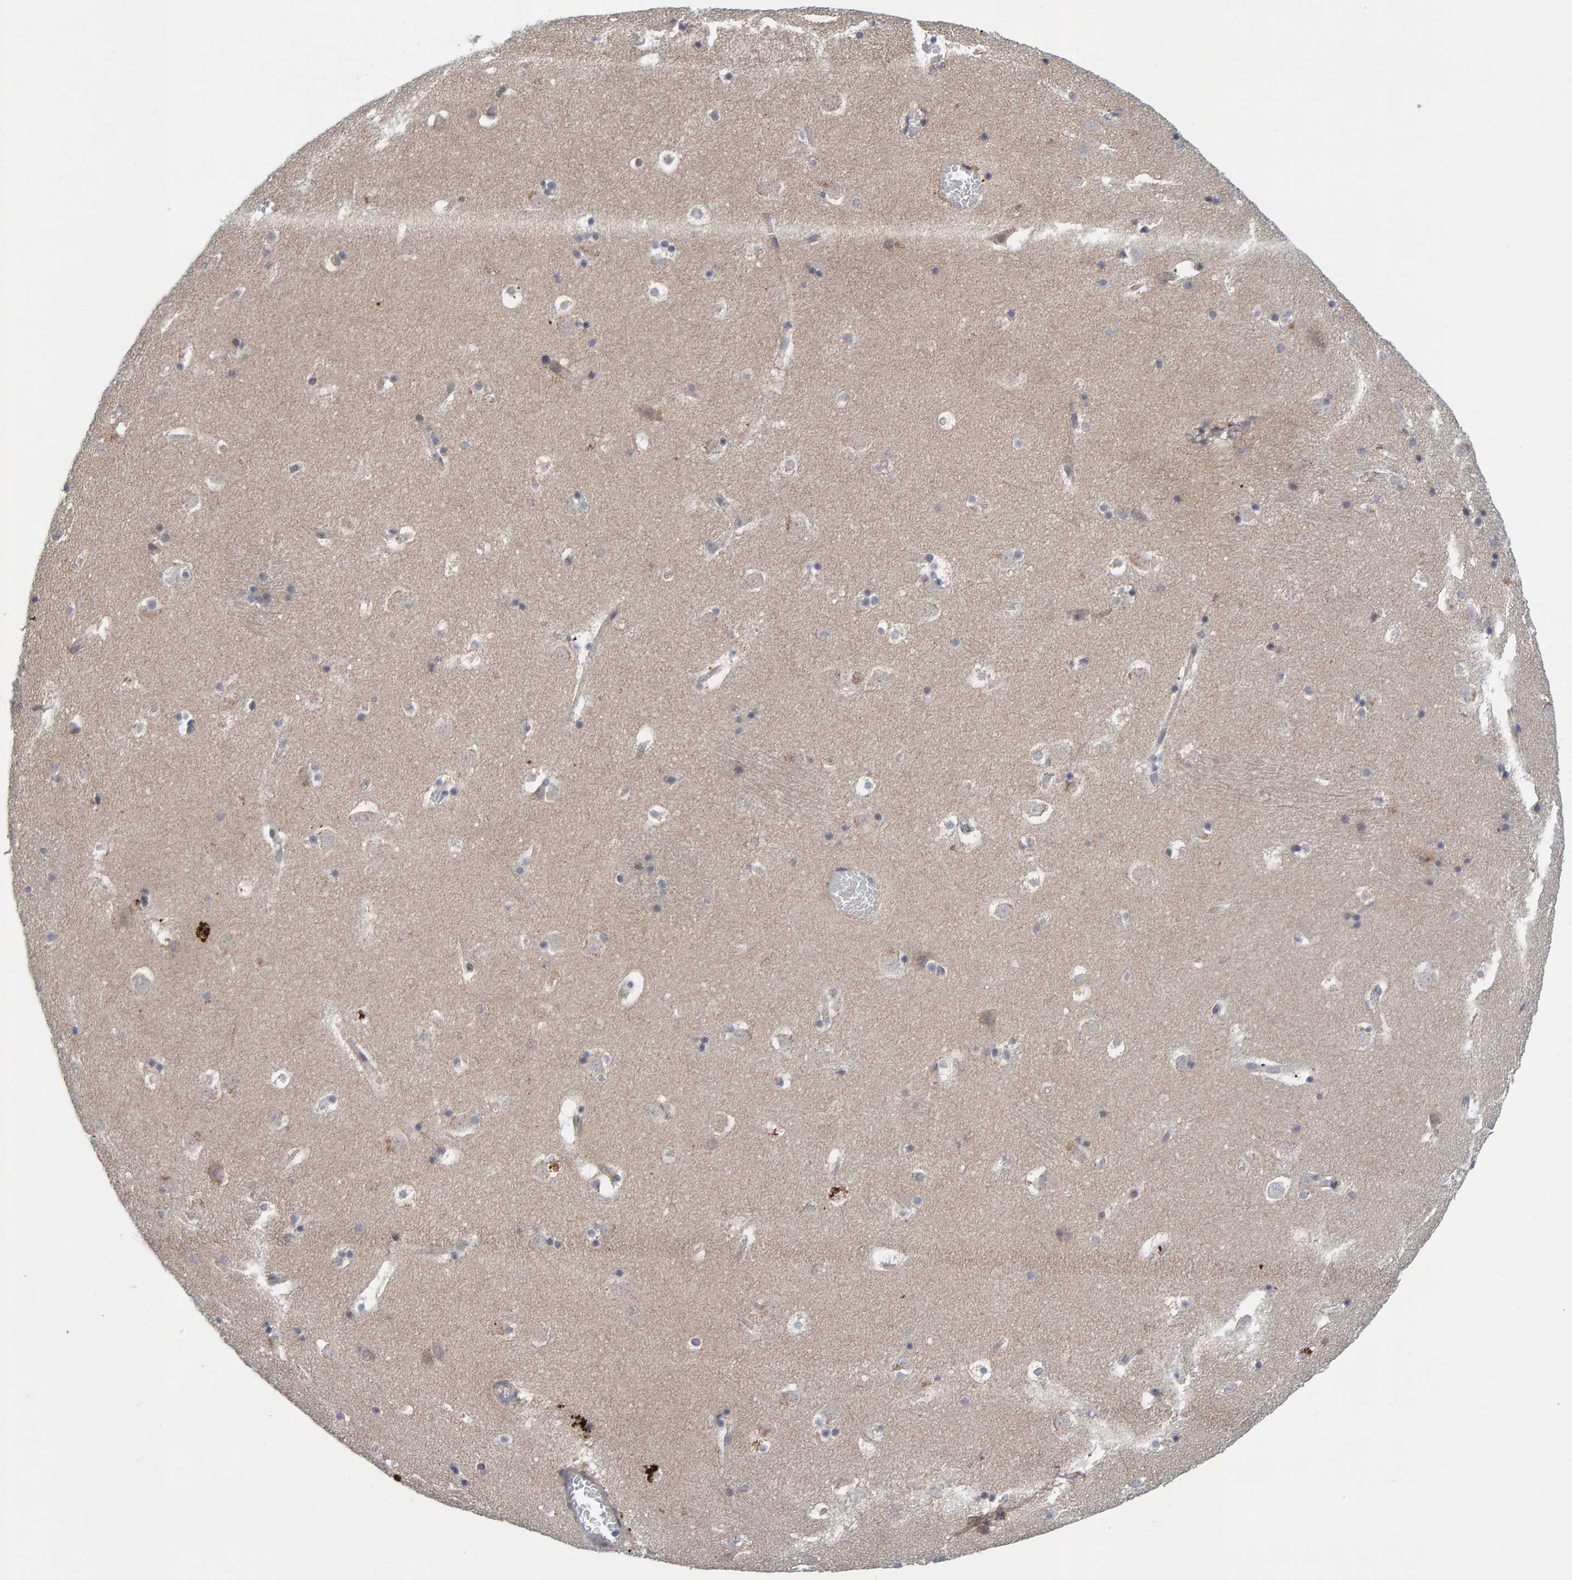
{"staining": {"intensity": "moderate", "quantity": "<25%", "location": "cytoplasmic/membranous"}, "tissue": "caudate", "cell_type": "Glial cells", "image_type": "normal", "snomed": [{"axis": "morphology", "description": "Normal tissue, NOS"}, {"axis": "topography", "description": "Lateral ventricle wall"}], "caption": "Immunohistochemistry (DAB (3,3'-diaminobenzidine)) staining of benign human caudate exhibits moderate cytoplasmic/membranous protein expression in approximately <25% of glial cells.", "gene": "CDH2", "patient": {"sex": "male", "age": 45}}